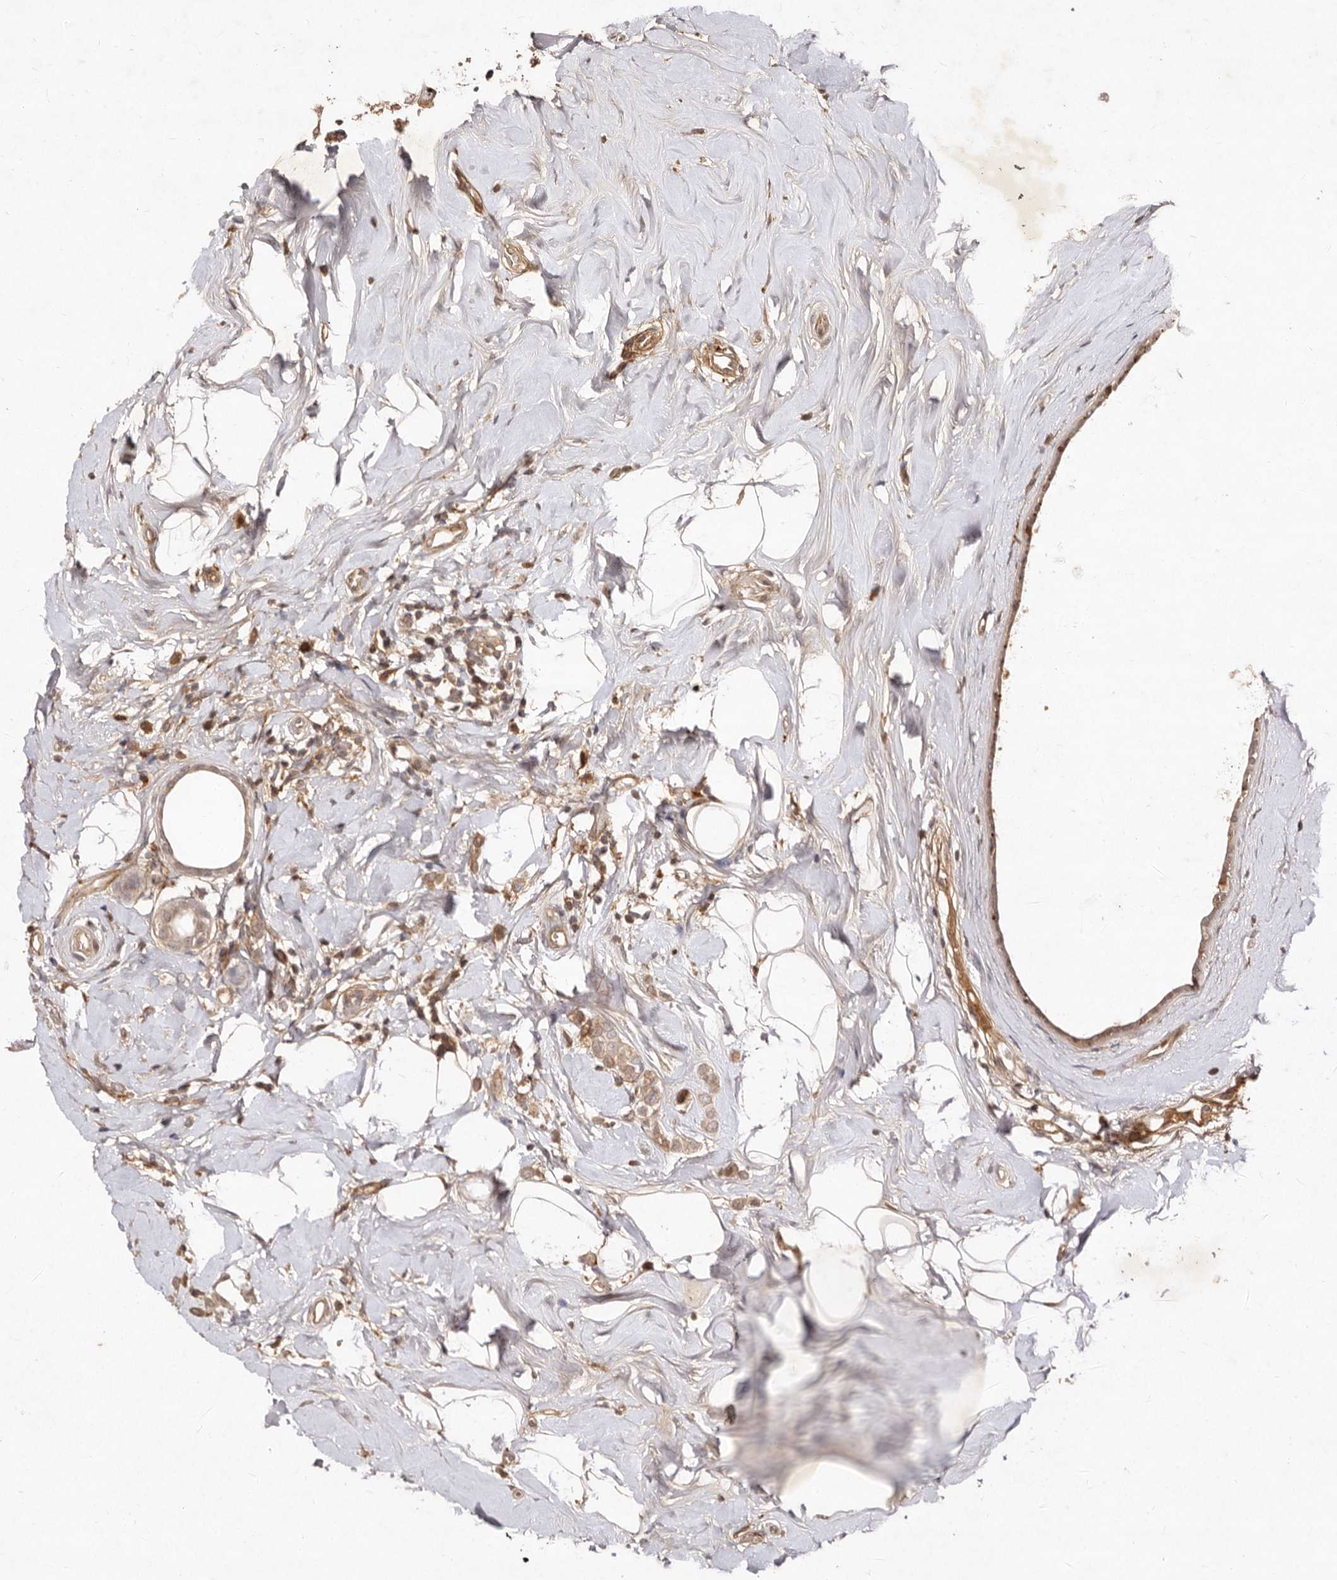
{"staining": {"intensity": "weak", "quantity": ">75%", "location": "cytoplasmic/membranous"}, "tissue": "breast cancer", "cell_type": "Tumor cells", "image_type": "cancer", "snomed": [{"axis": "morphology", "description": "Lobular carcinoma"}, {"axis": "topography", "description": "Breast"}], "caption": "A micrograph of human breast lobular carcinoma stained for a protein exhibits weak cytoplasmic/membranous brown staining in tumor cells. (Stains: DAB (3,3'-diaminobenzidine) in brown, nuclei in blue, Microscopy: brightfield microscopy at high magnification).", "gene": "LCORL", "patient": {"sex": "female", "age": 47}}